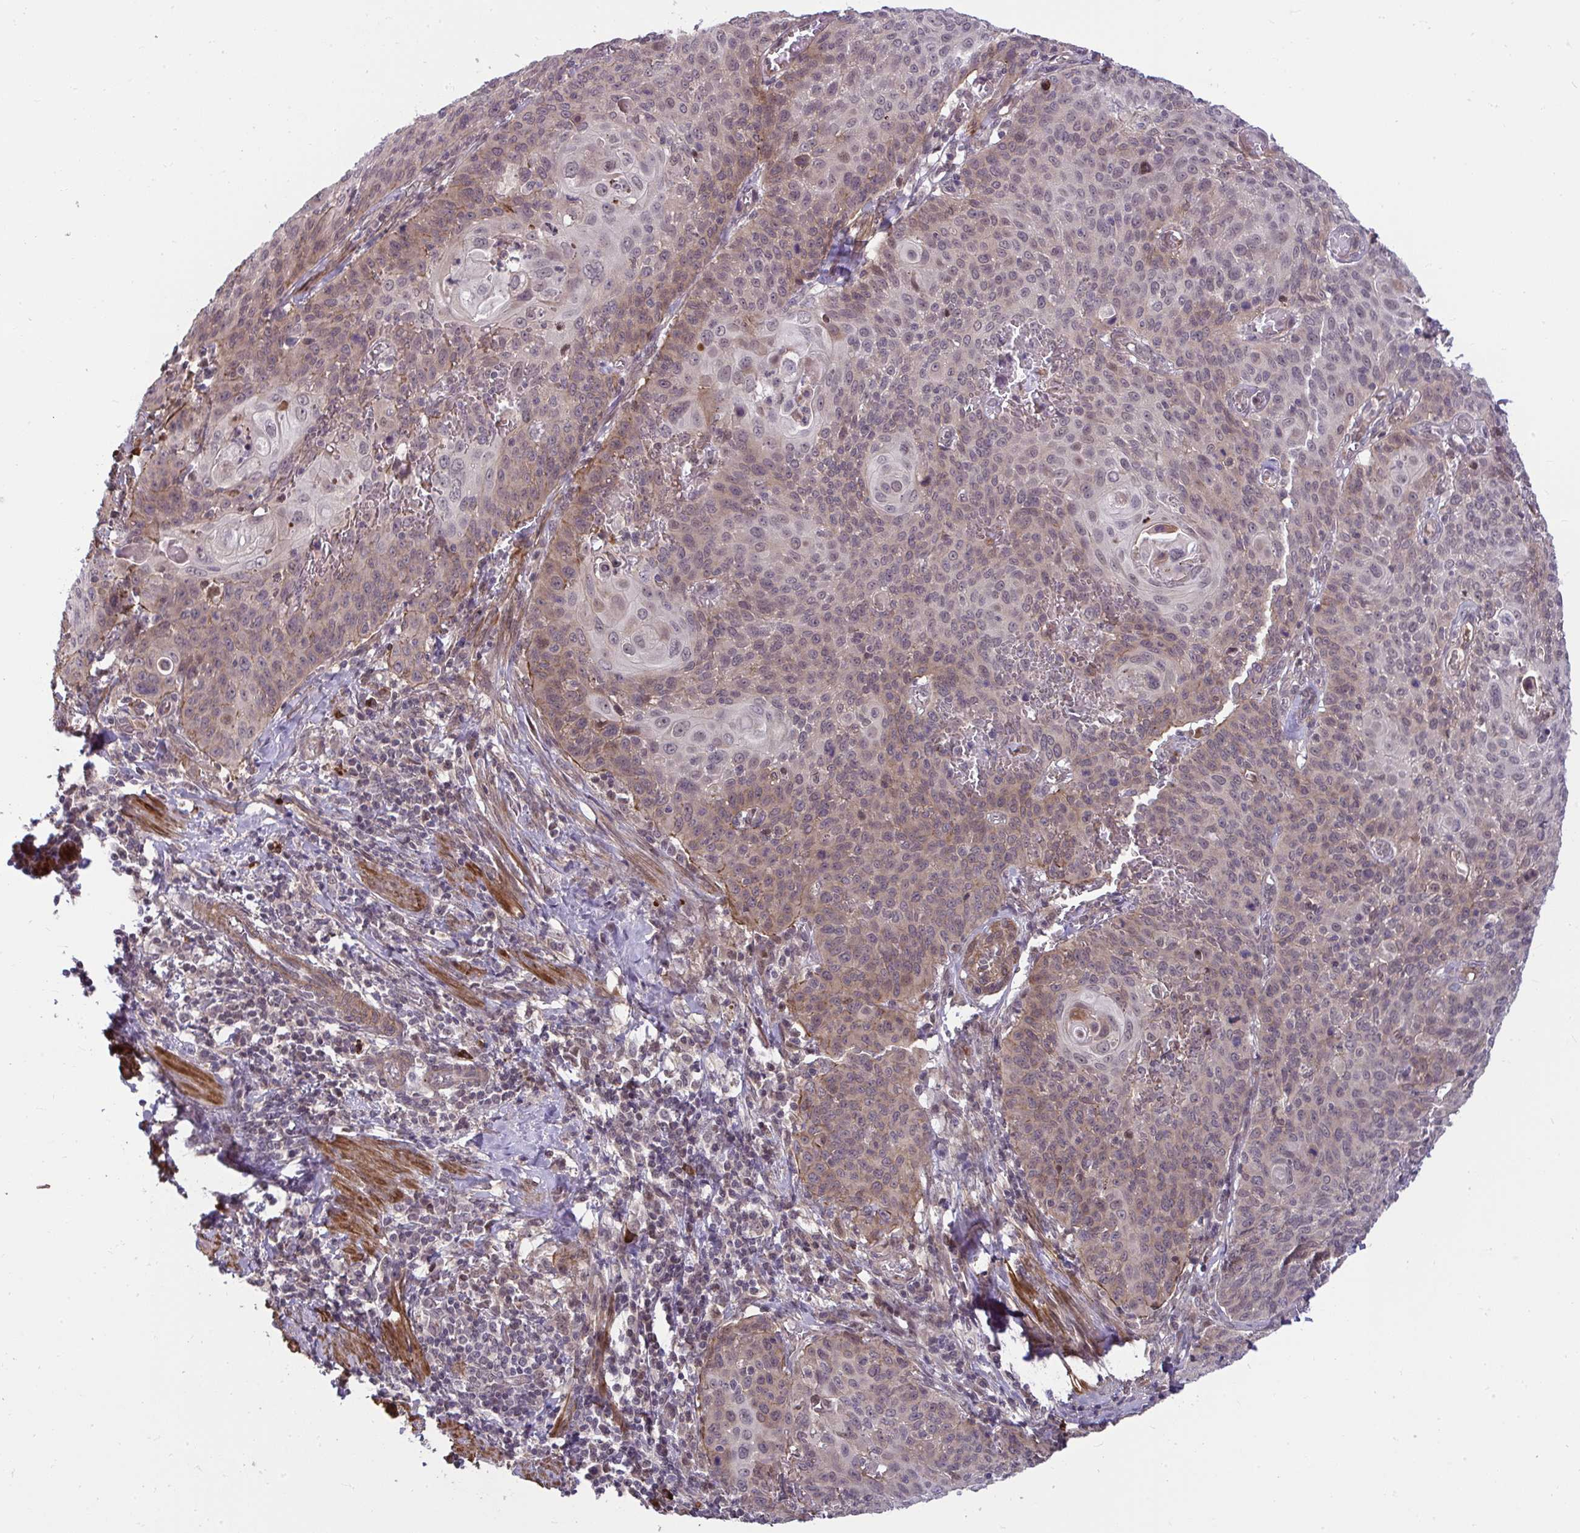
{"staining": {"intensity": "moderate", "quantity": "25%-75%", "location": "nuclear"}, "tissue": "cervical cancer", "cell_type": "Tumor cells", "image_type": "cancer", "snomed": [{"axis": "morphology", "description": "Squamous cell carcinoma, NOS"}, {"axis": "topography", "description": "Cervix"}], "caption": "Immunohistochemistry (IHC) of human squamous cell carcinoma (cervical) demonstrates medium levels of moderate nuclear staining in about 25%-75% of tumor cells.", "gene": "ZSCAN9", "patient": {"sex": "female", "age": 65}}